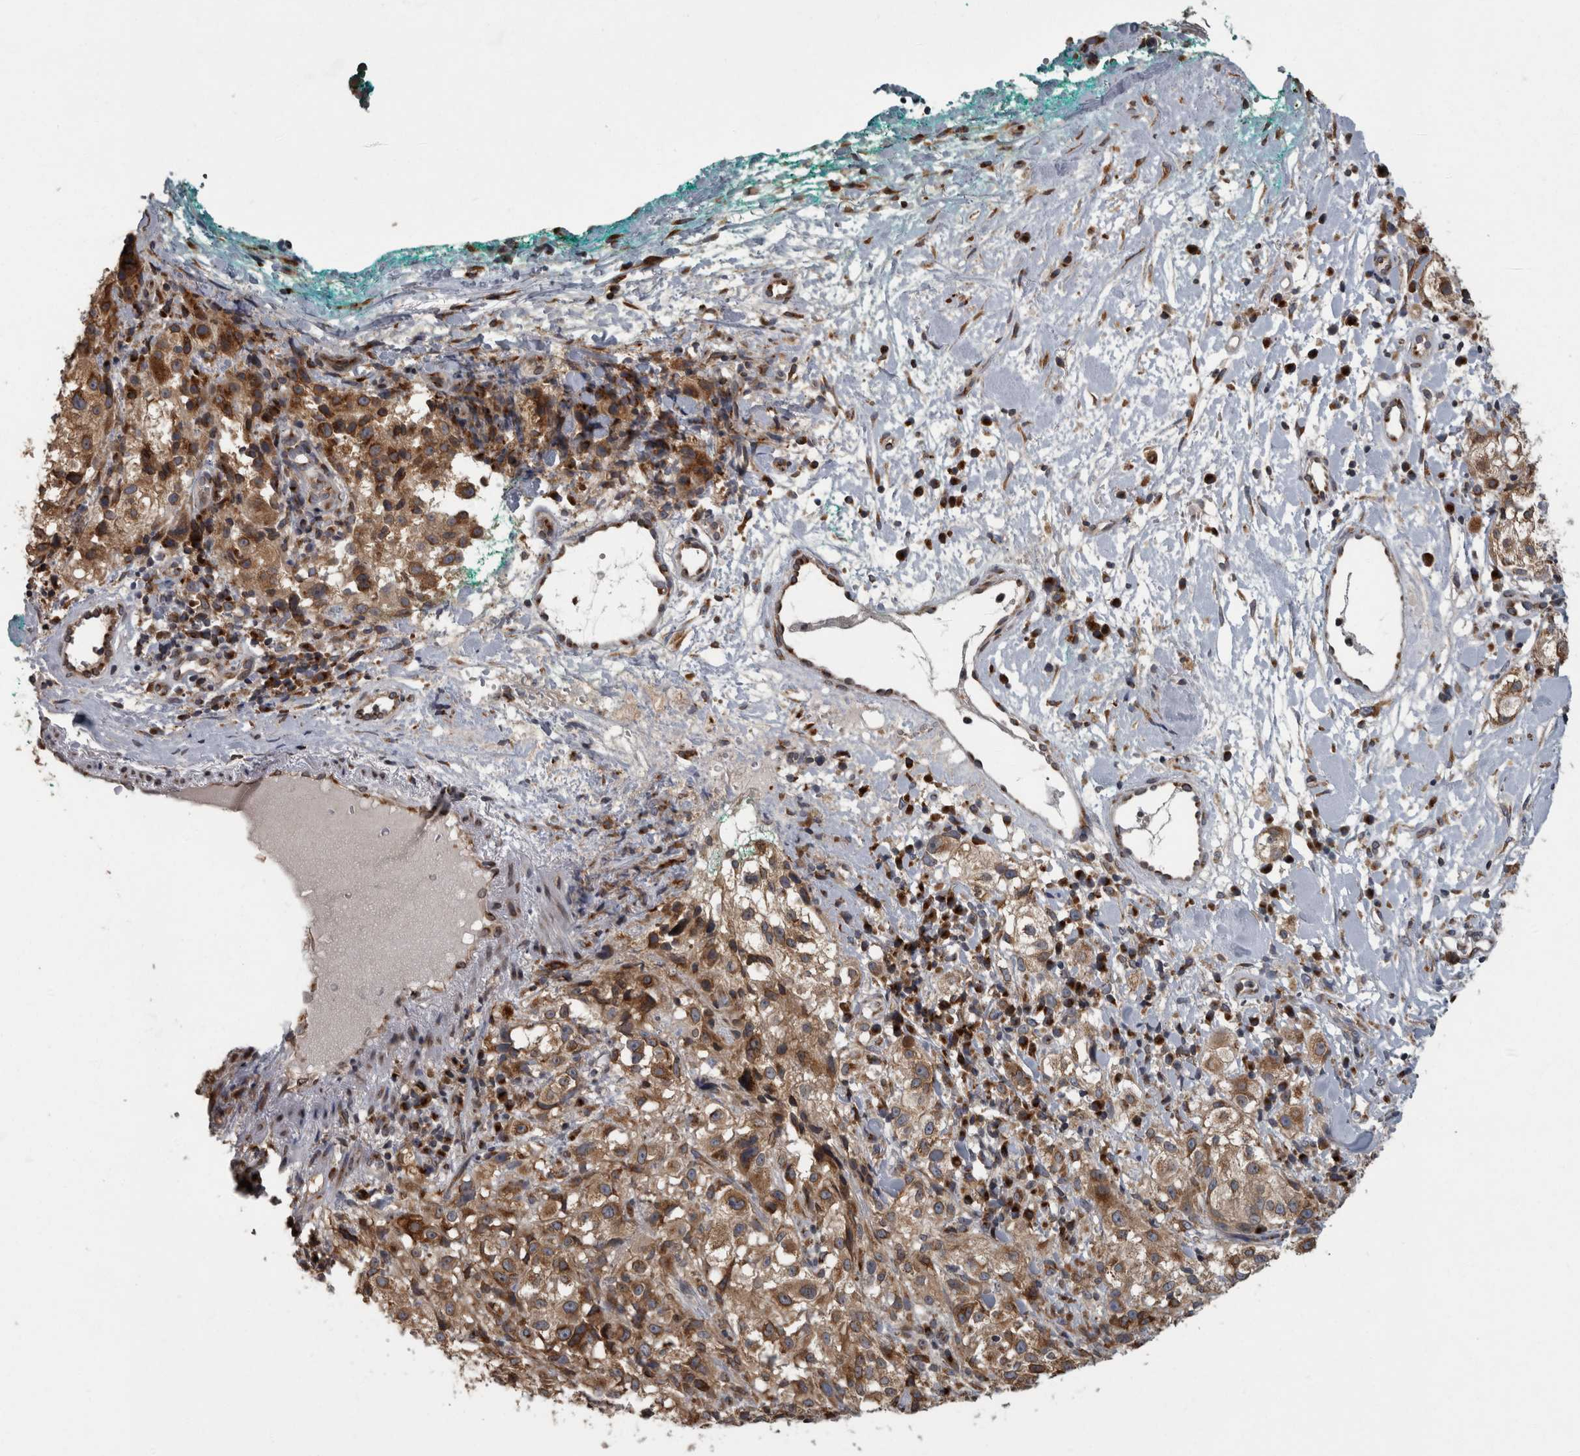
{"staining": {"intensity": "moderate", "quantity": ">75%", "location": "cytoplasmic/membranous"}, "tissue": "melanoma", "cell_type": "Tumor cells", "image_type": "cancer", "snomed": [{"axis": "morphology", "description": "Necrosis, NOS"}, {"axis": "morphology", "description": "Malignant melanoma, NOS"}, {"axis": "topography", "description": "Skin"}], "caption": "This is an image of IHC staining of melanoma, which shows moderate positivity in the cytoplasmic/membranous of tumor cells.", "gene": "LMAN2L", "patient": {"sex": "female", "age": 87}}